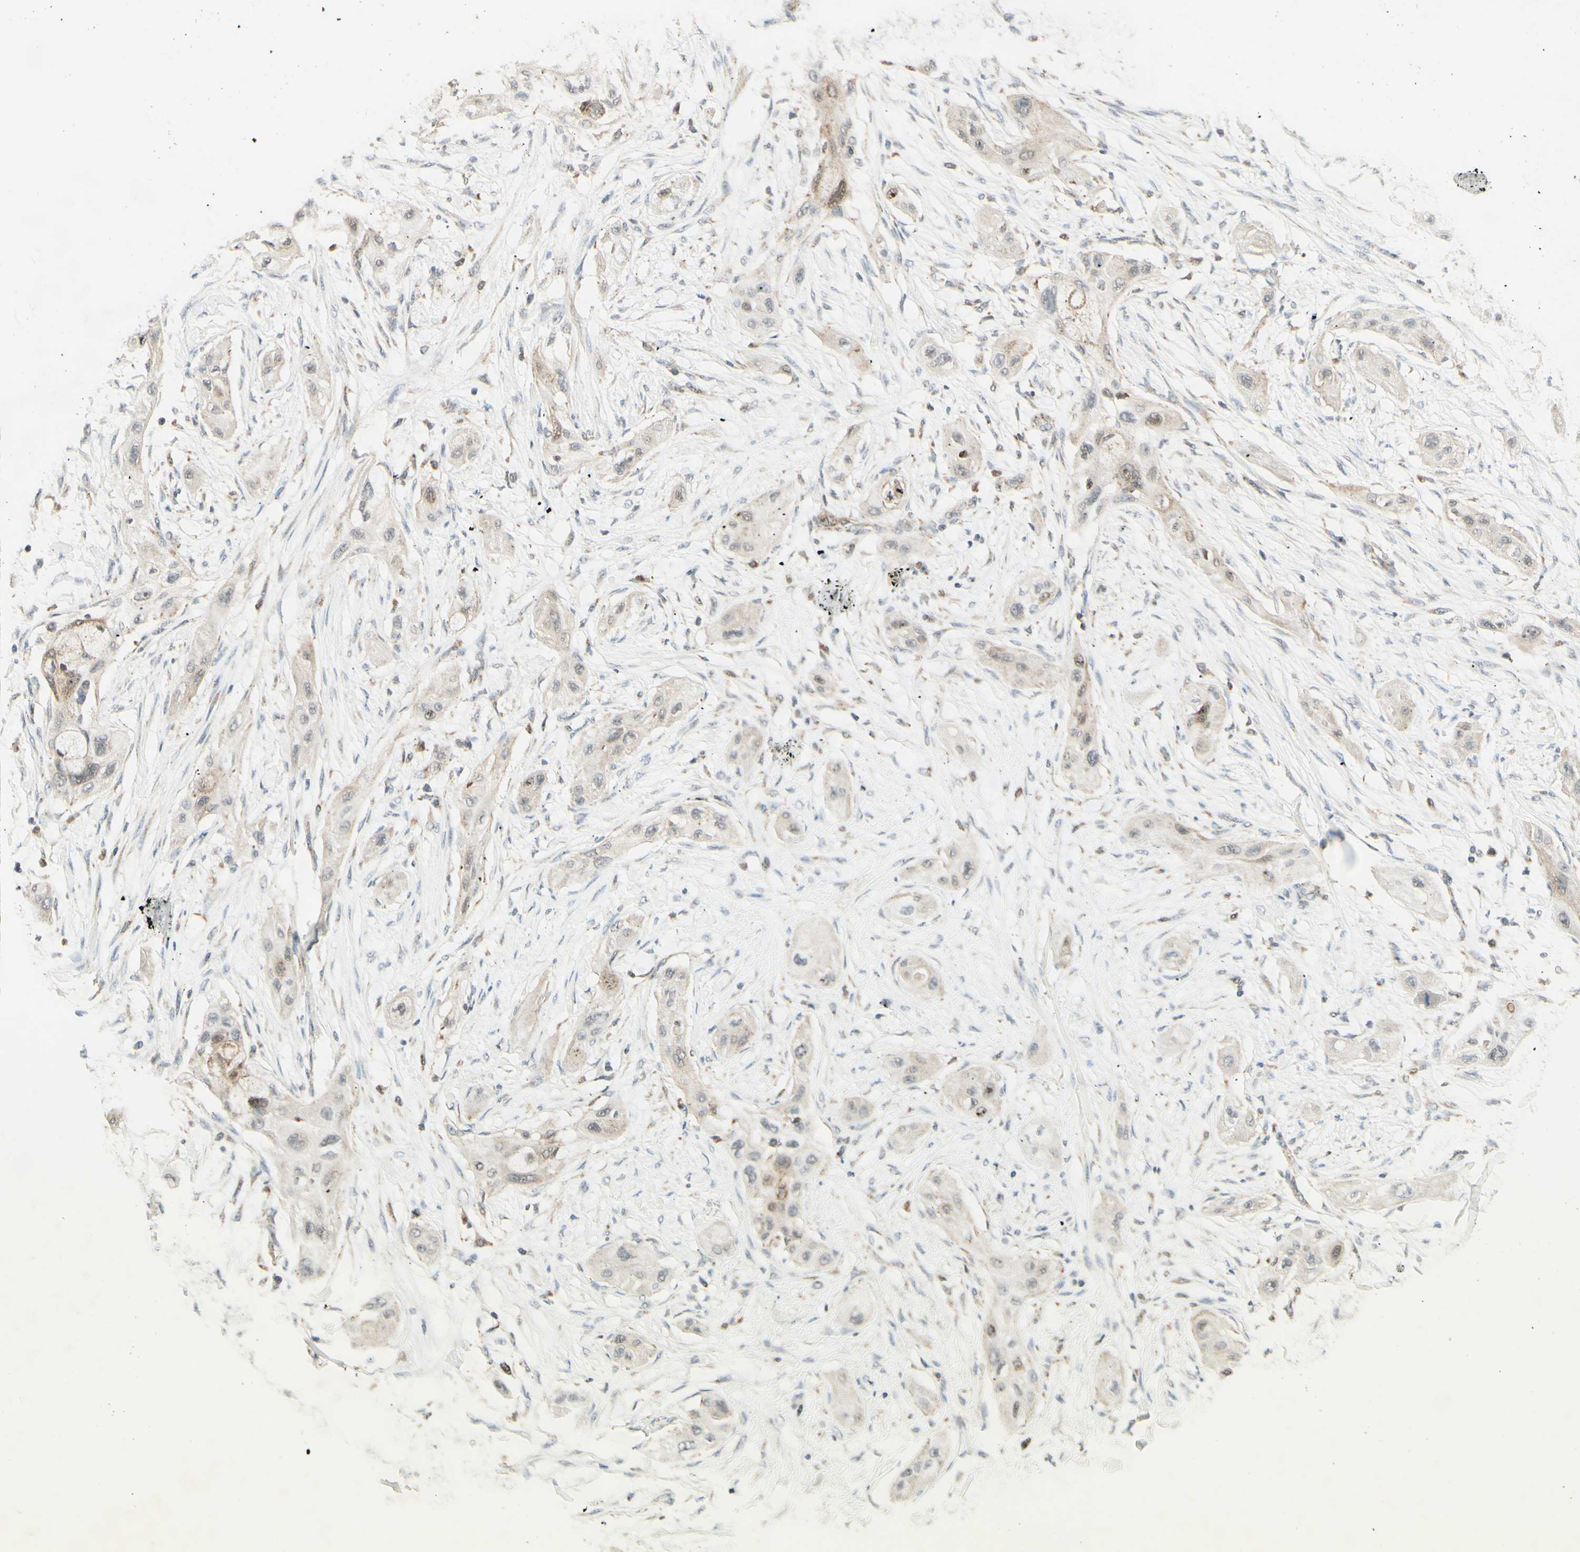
{"staining": {"intensity": "weak", "quantity": "25%-75%", "location": "cytoplasmic/membranous"}, "tissue": "lung cancer", "cell_type": "Tumor cells", "image_type": "cancer", "snomed": [{"axis": "morphology", "description": "Squamous cell carcinoma, NOS"}, {"axis": "topography", "description": "Lung"}], "caption": "Approximately 25%-75% of tumor cells in lung cancer display weak cytoplasmic/membranous protein positivity as visualized by brown immunohistochemical staining.", "gene": "DHRS3", "patient": {"sex": "female", "age": 47}}